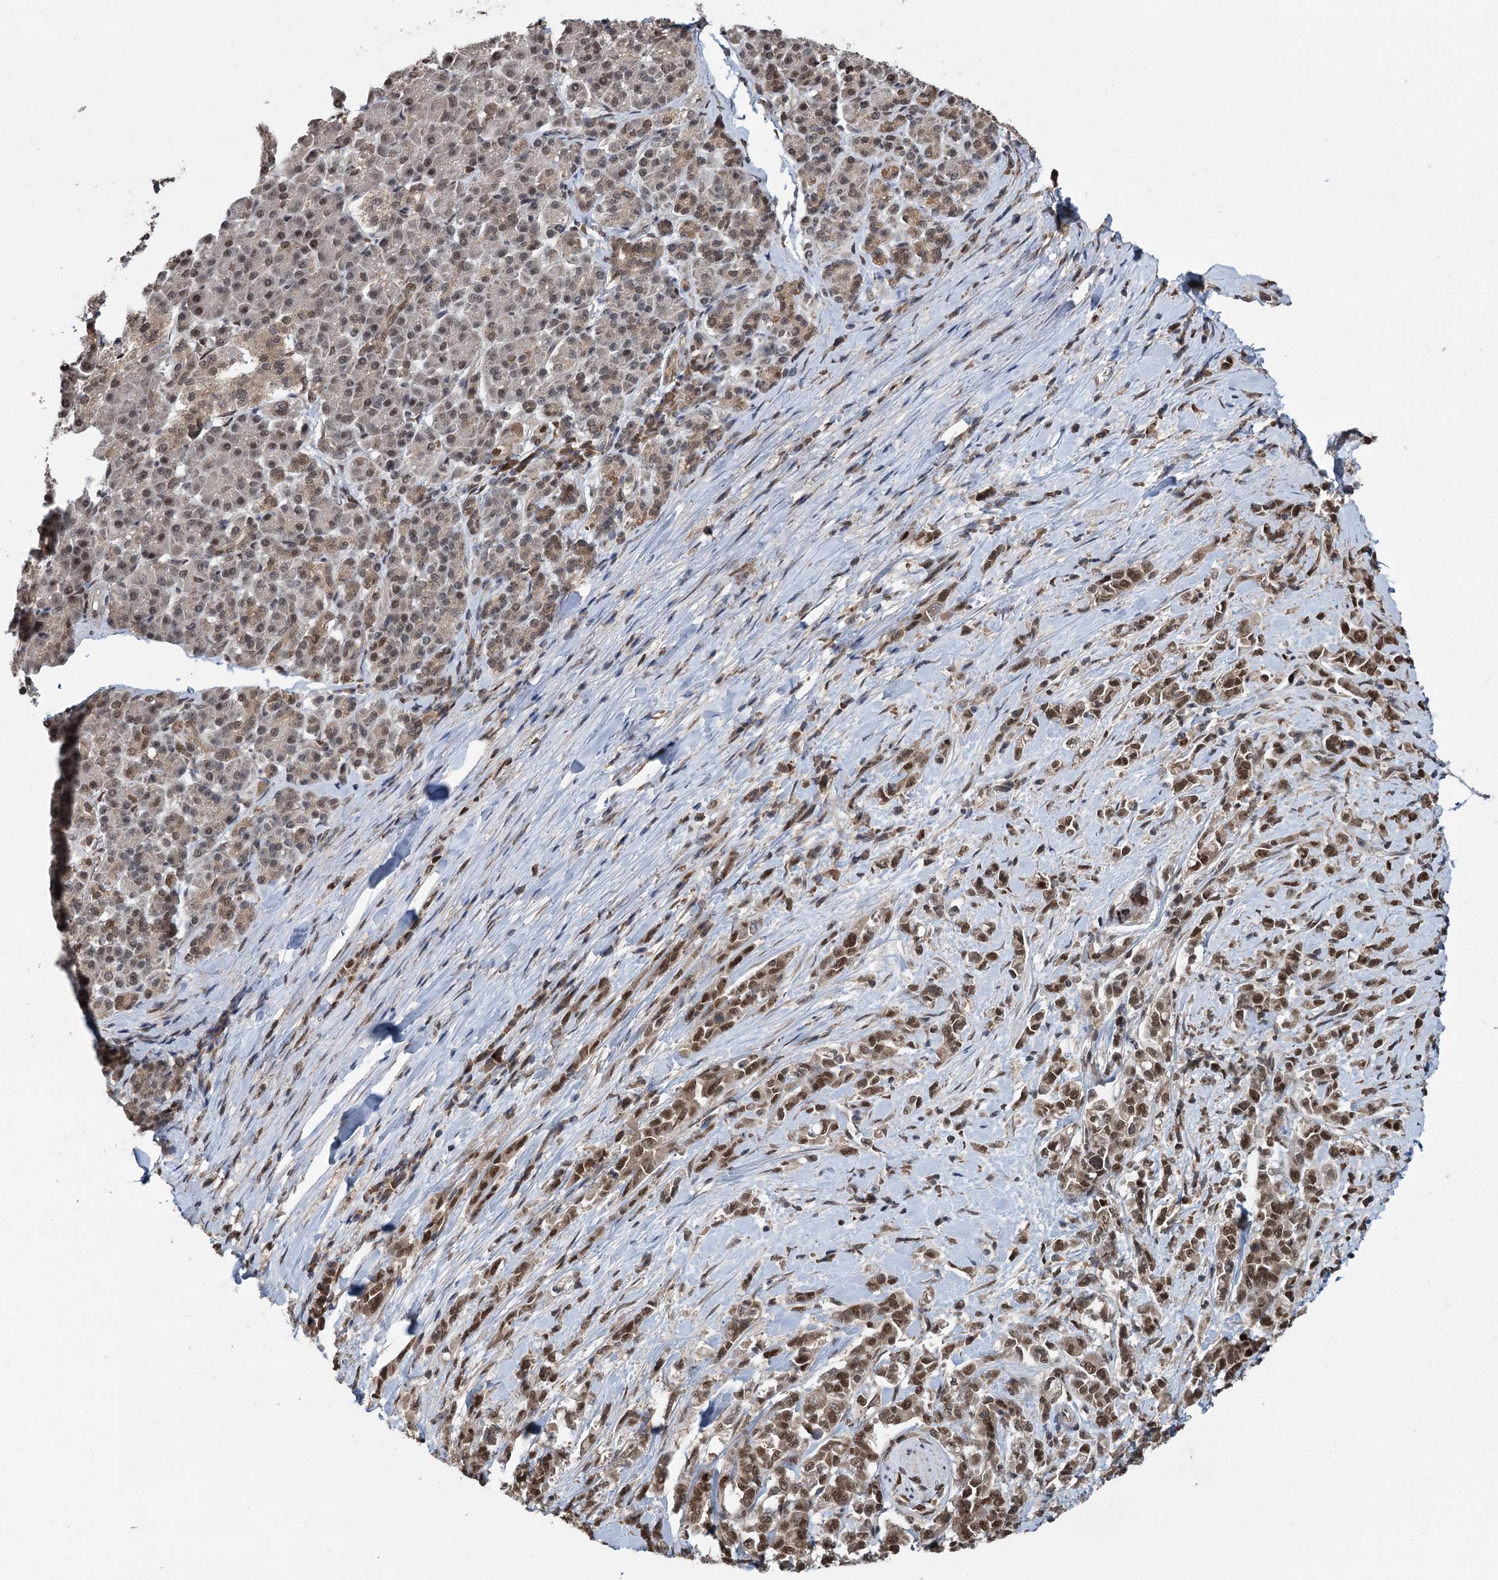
{"staining": {"intensity": "moderate", "quantity": ">75%", "location": "nuclear"}, "tissue": "pancreatic cancer", "cell_type": "Tumor cells", "image_type": "cancer", "snomed": [{"axis": "morphology", "description": "Normal tissue, NOS"}, {"axis": "morphology", "description": "Adenocarcinoma, NOS"}, {"axis": "topography", "description": "Pancreas"}], "caption": "Immunohistochemistry micrograph of adenocarcinoma (pancreatic) stained for a protein (brown), which reveals medium levels of moderate nuclear positivity in approximately >75% of tumor cells.", "gene": "MYG1", "patient": {"sex": "female", "age": 64}}